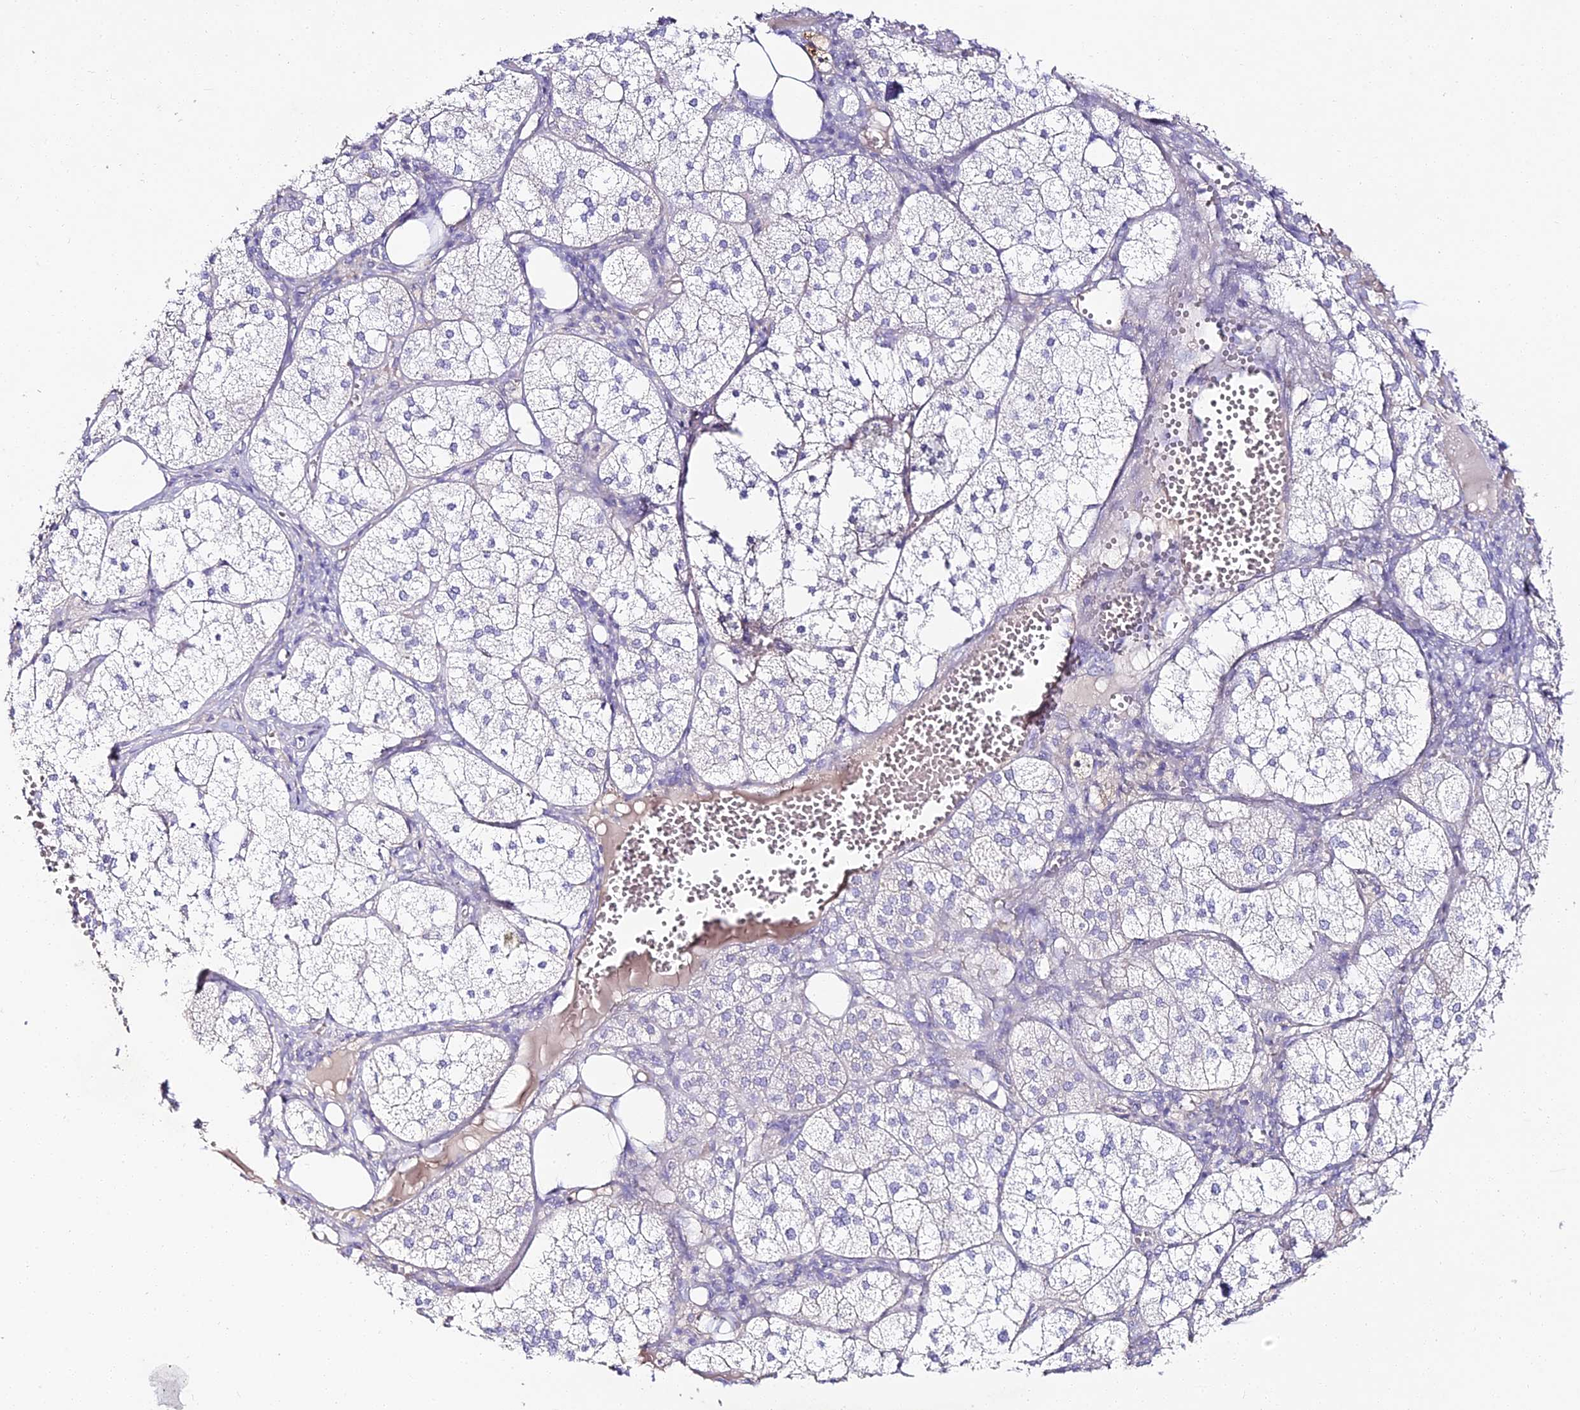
{"staining": {"intensity": "weak", "quantity": "<25%", "location": "cytoplasmic/membranous"}, "tissue": "adrenal gland", "cell_type": "Glandular cells", "image_type": "normal", "snomed": [{"axis": "morphology", "description": "Normal tissue, NOS"}, {"axis": "topography", "description": "Adrenal gland"}], "caption": "Immunohistochemistry photomicrograph of normal adrenal gland: adrenal gland stained with DAB (3,3'-diaminobenzidine) demonstrates no significant protein expression in glandular cells.", "gene": "ALPG", "patient": {"sex": "female", "age": 61}}